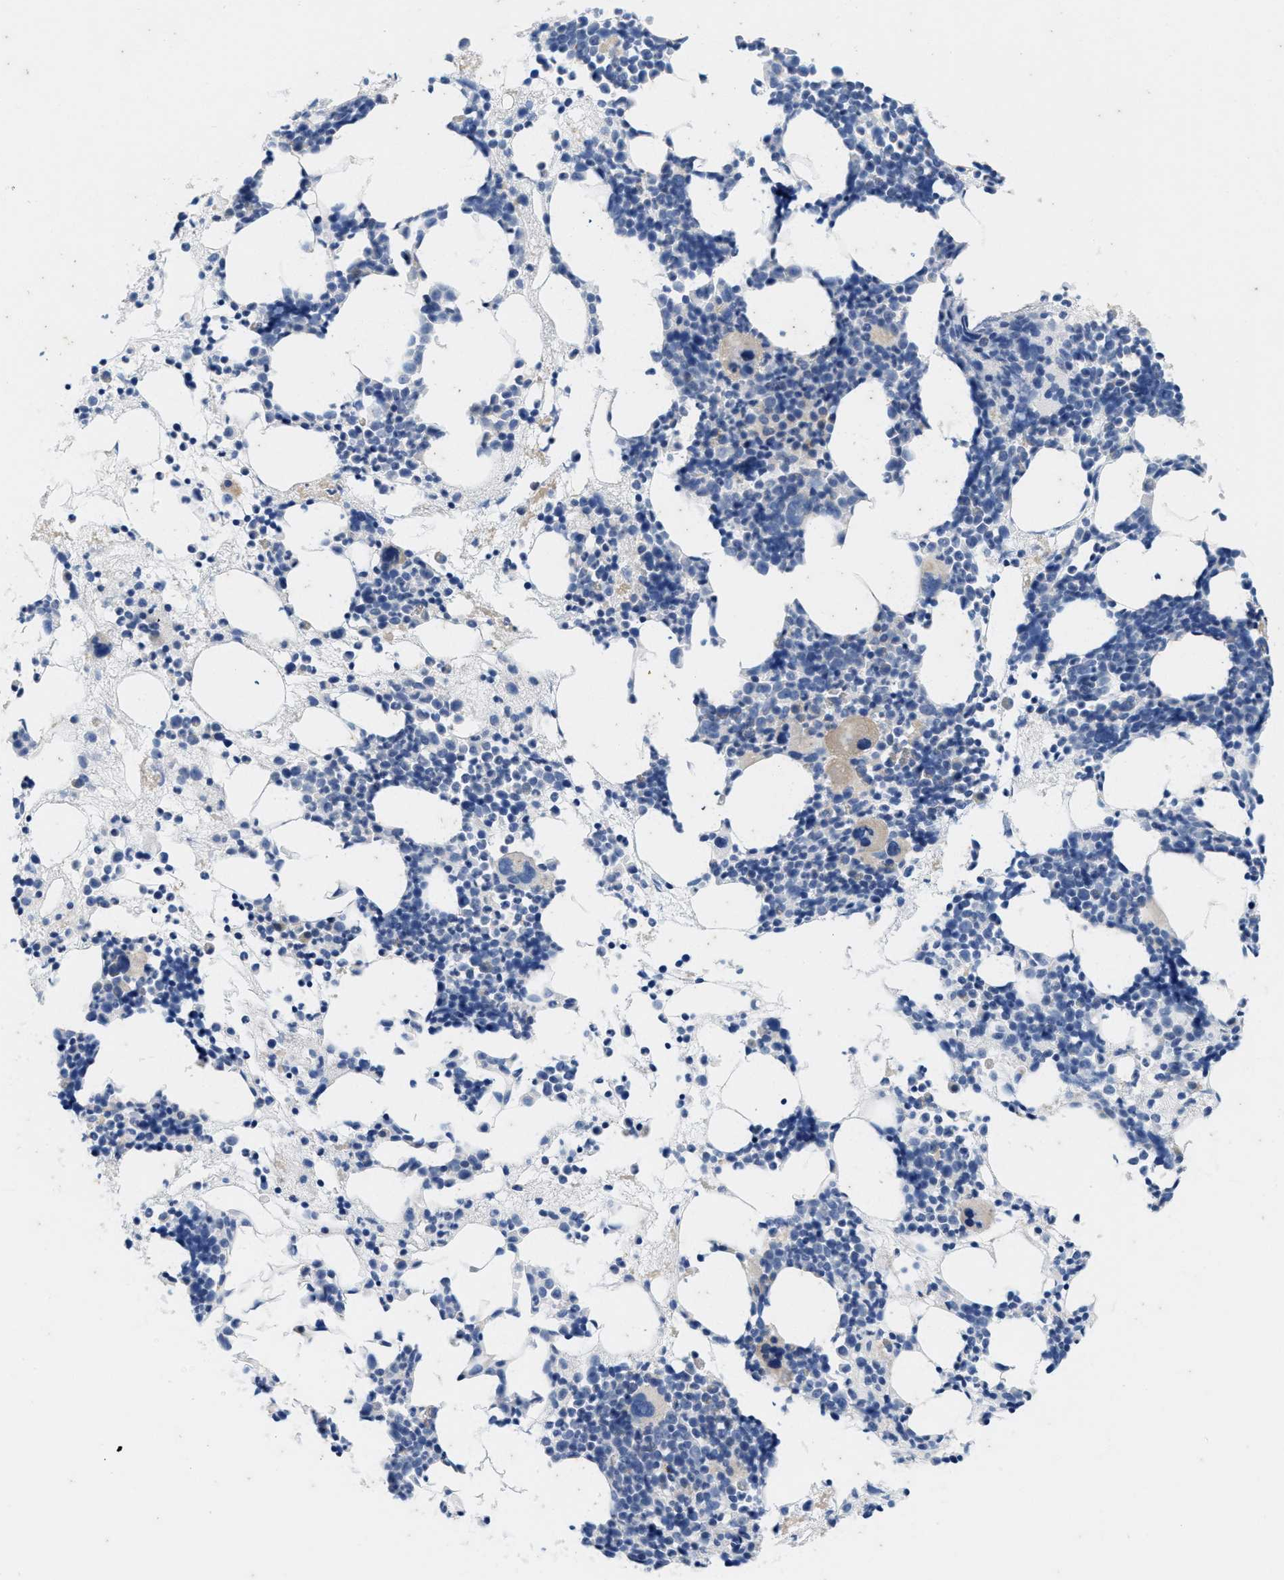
{"staining": {"intensity": "negative", "quantity": "none", "location": "none"}, "tissue": "bone marrow", "cell_type": "Hematopoietic cells", "image_type": "normal", "snomed": [{"axis": "morphology", "description": "Normal tissue, NOS"}, {"axis": "morphology", "description": "Inflammation, NOS"}, {"axis": "topography", "description": "Bone marrow"}], "caption": "DAB (3,3'-diaminobenzidine) immunohistochemical staining of benign bone marrow demonstrates no significant positivity in hematopoietic cells. (DAB (3,3'-diaminobenzidine) immunohistochemistry, high magnification).", "gene": "ABCB11", "patient": {"sex": "female", "age": 81}}